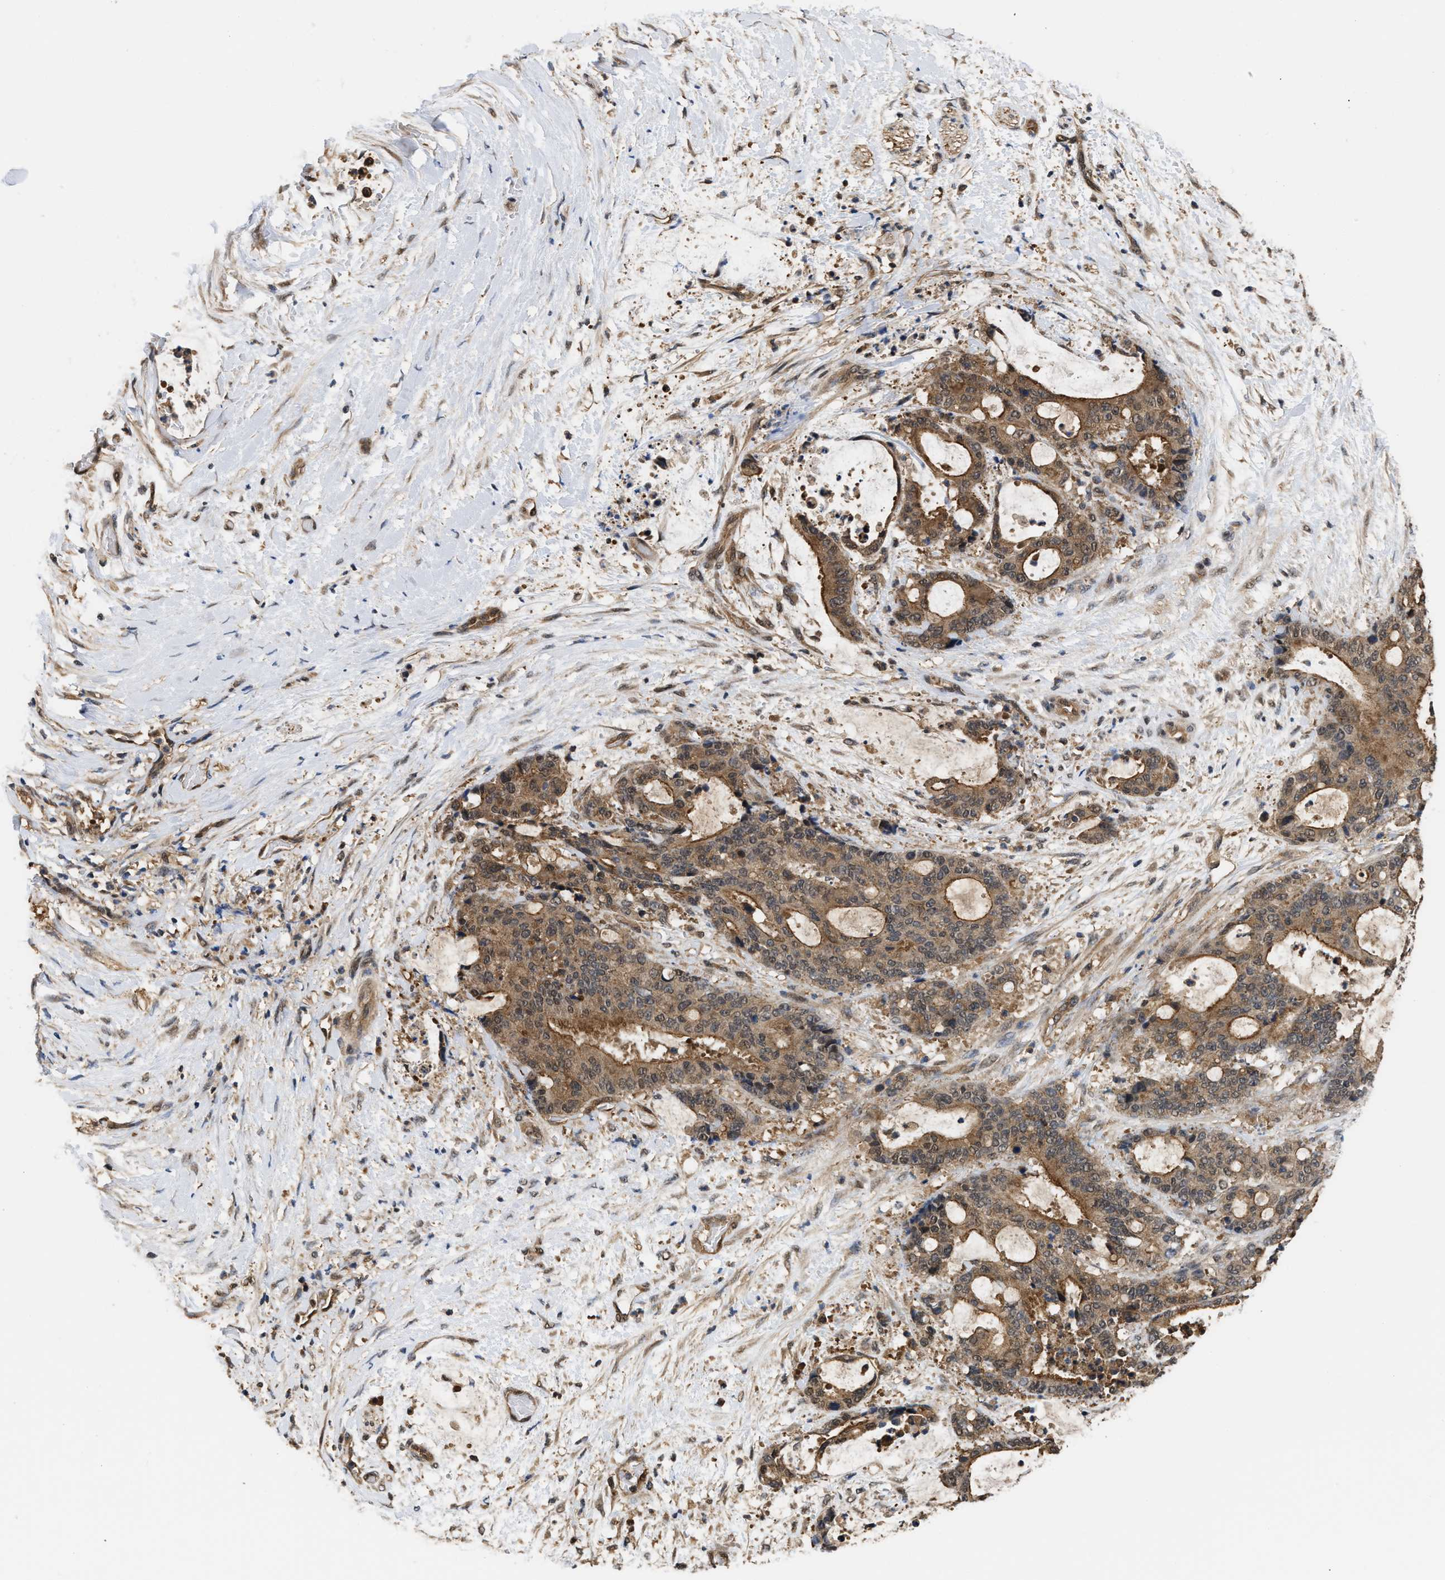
{"staining": {"intensity": "moderate", "quantity": ">75%", "location": "cytoplasmic/membranous,nuclear"}, "tissue": "liver cancer", "cell_type": "Tumor cells", "image_type": "cancer", "snomed": [{"axis": "morphology", "description": "Normal tissue, NOS"}, {"axis": "morphology", "description": "Cholangiocarcinoma"}, {"axis": "topography", "description": "Liver"}, {"axis": "topography", "description": "Peripheral nerve tissue"}], "caption": "DAB (3,3'-diaminobenzidine) immunohistochemical staining of human liver cancer (cholangiocarcinoma) exhibits moderate cytoplasmic/membranous and nuclear protein expression in approximately >75% of tumor cells.", "gene": "SCAI", "patient": {"sex": "female", "age": 73}}